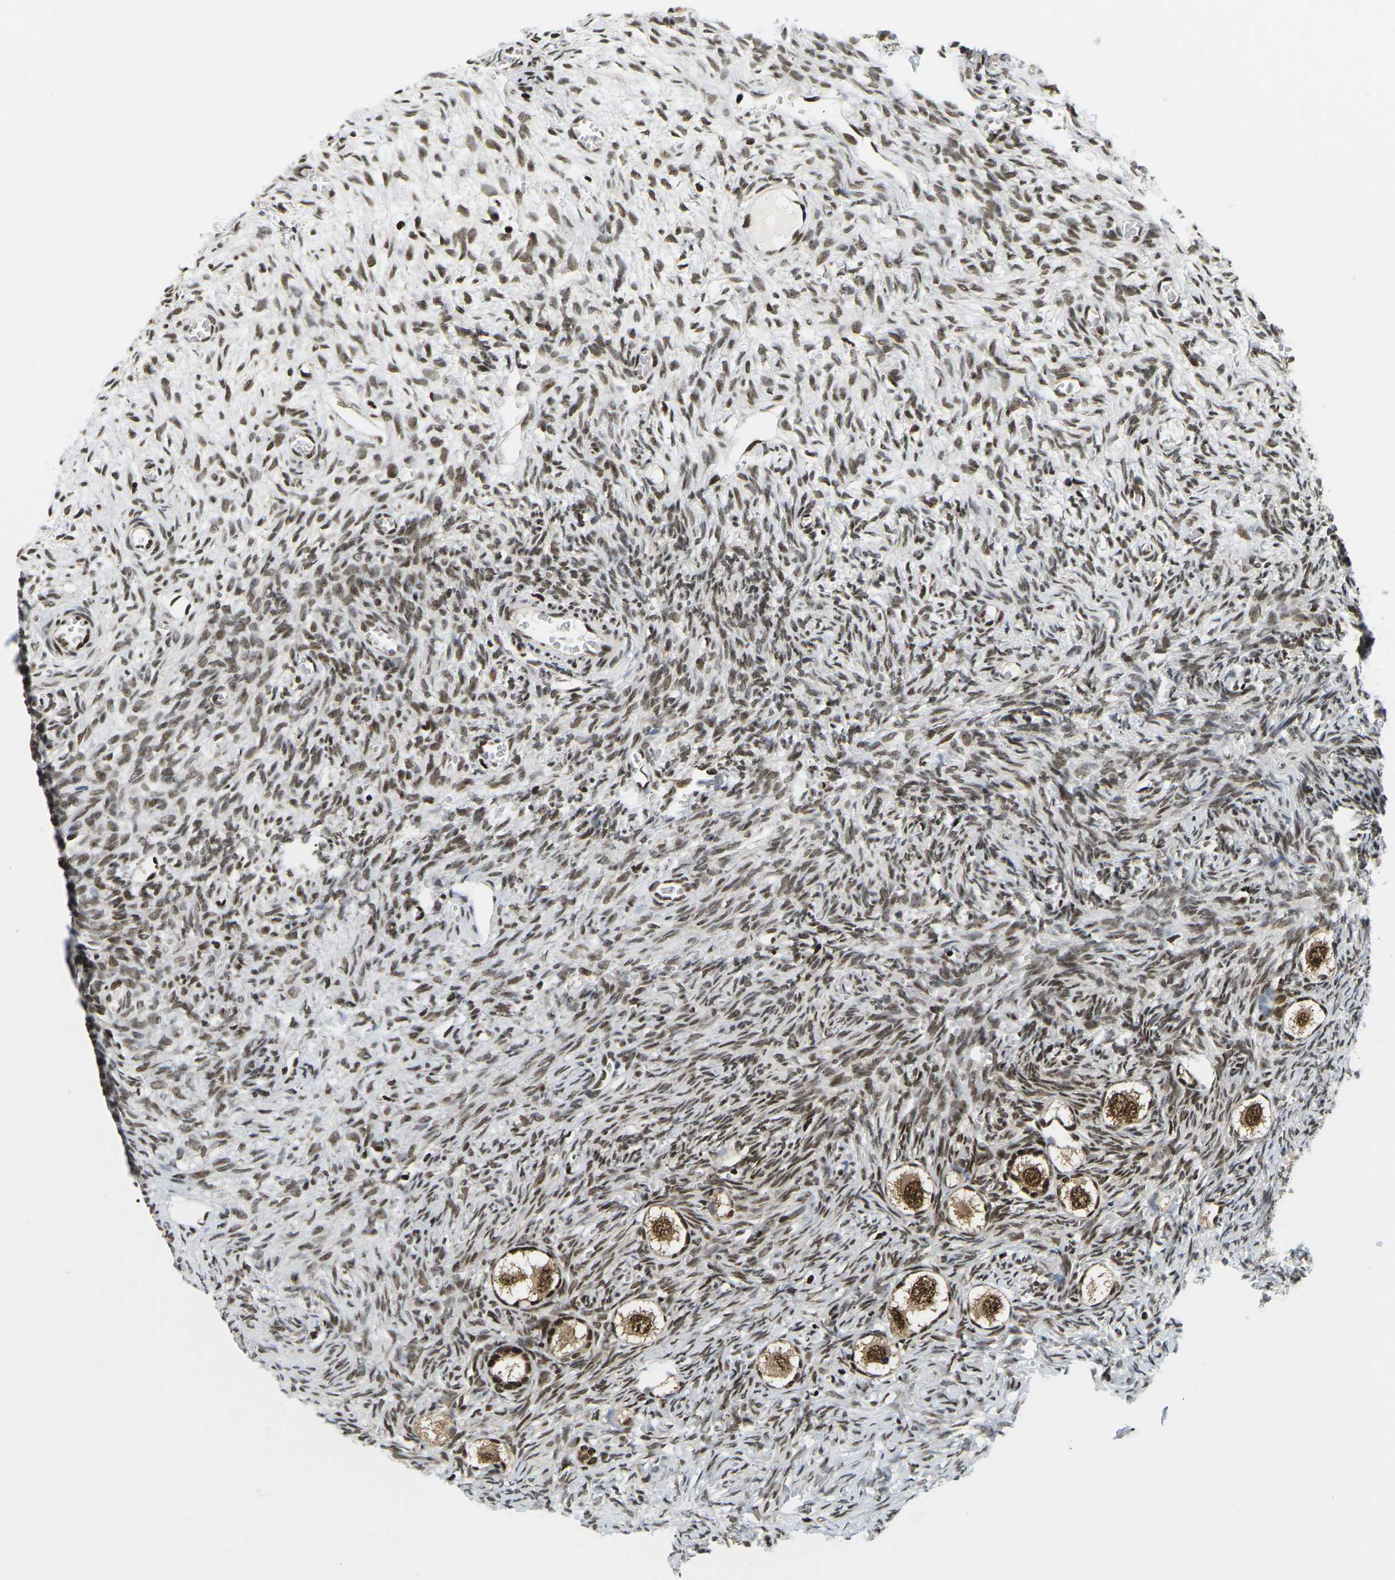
{"staining": {"intensity": "strong", "quantity": ">75%", "location": "cytoplasmic/membranous,nuclear"}, "tissue": "ovary", "cell_type": "Follicle cells", "image_type": "normal", "snomed": [{"axis": "morphology", "description": "Normal tissue, NOS"}, {"axis": "topography", "description": "Ovary"}], "caption": "This is a micrograph of immunohistochemistry staining of unremarkable ovary, which shows strong positivity in the cytoplasmic/membranous,nuclear of follicle cells.", "gene": "CELF1", "patient": {"sex": "female", "age": 27}}